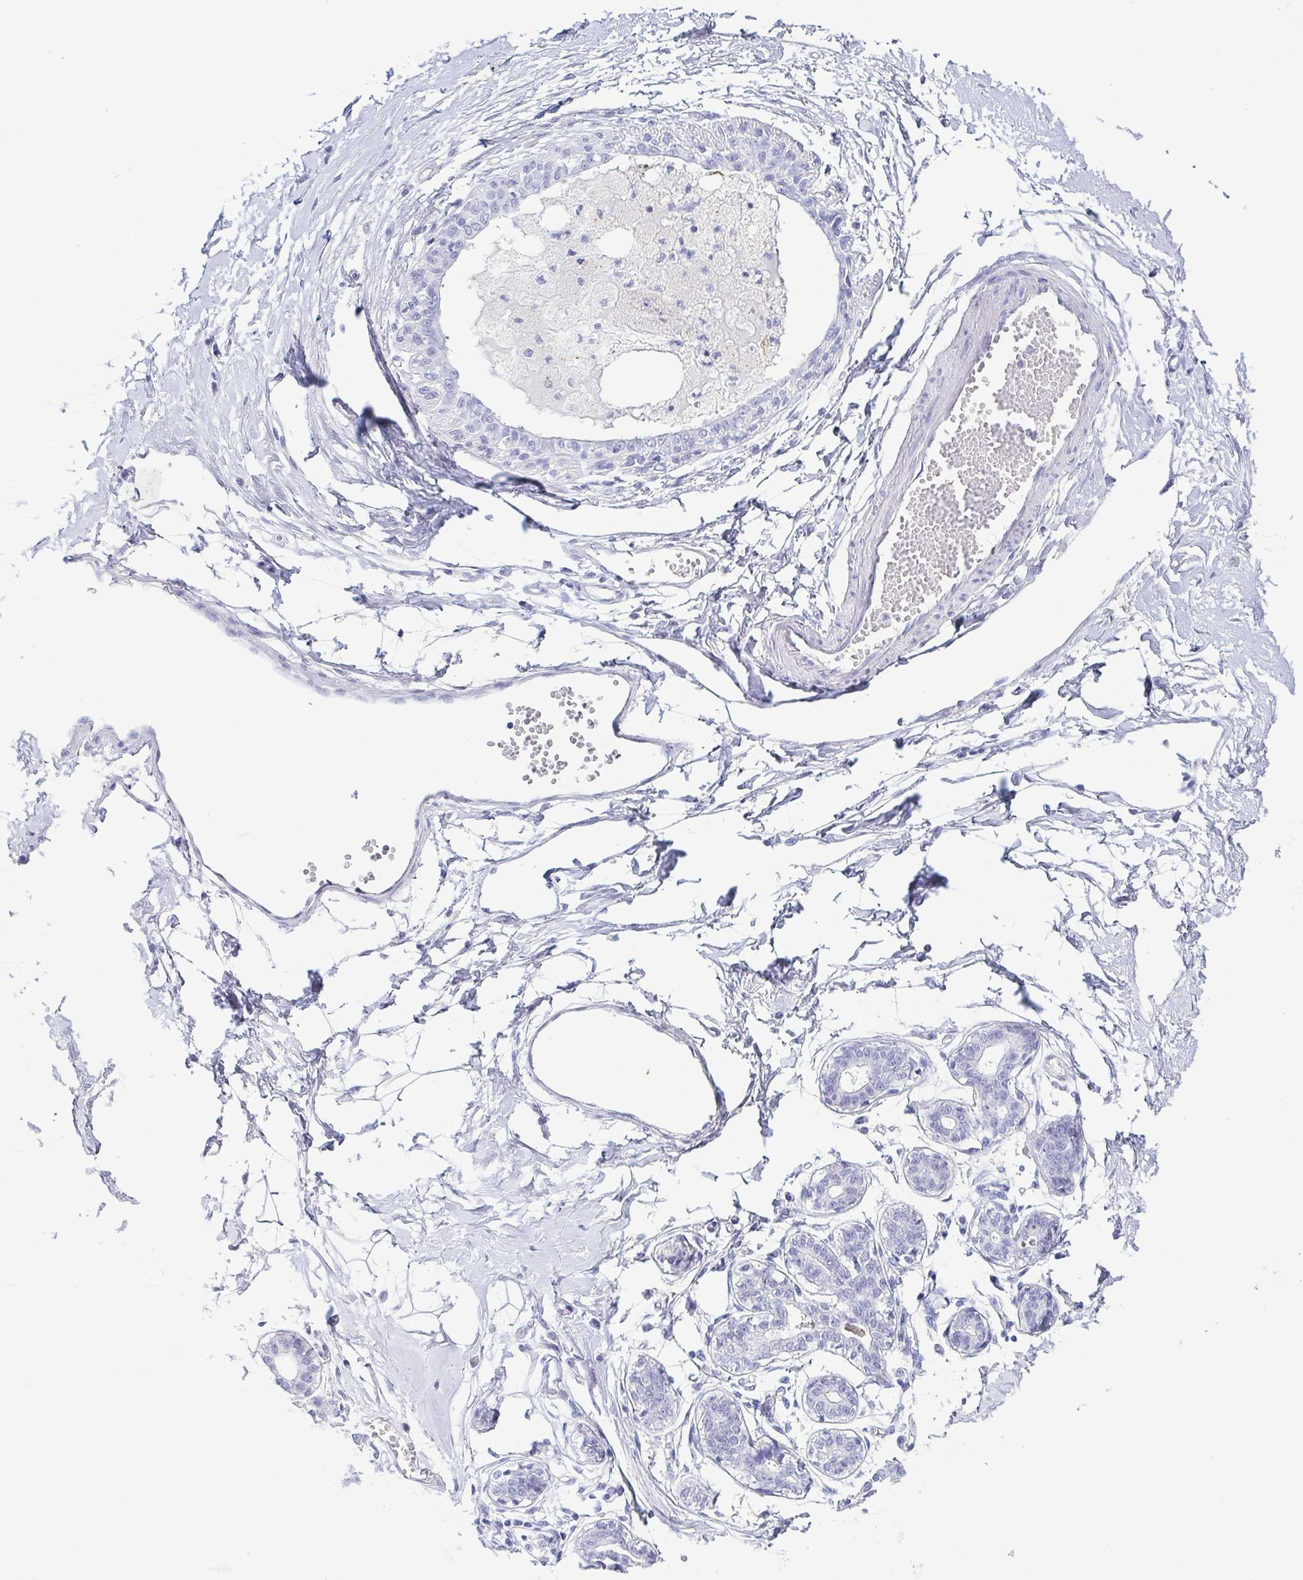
{"staining": {"intensity": "negative", "quantity": "none", "location": "none"}, "tissue": "breast", "cell_type": "Adipocytes", "image_type": "normal", "snomed": [{"axis": "morphology", "description": "Normal tissue, NOS"}, {"axis": "topography", "description": "Breast"}], "caption": "The photomicrograph displays no significant expression in adipocytes of breast.", "gene": "ZG16B", "patient": {"sex": "female", "age": 45}}